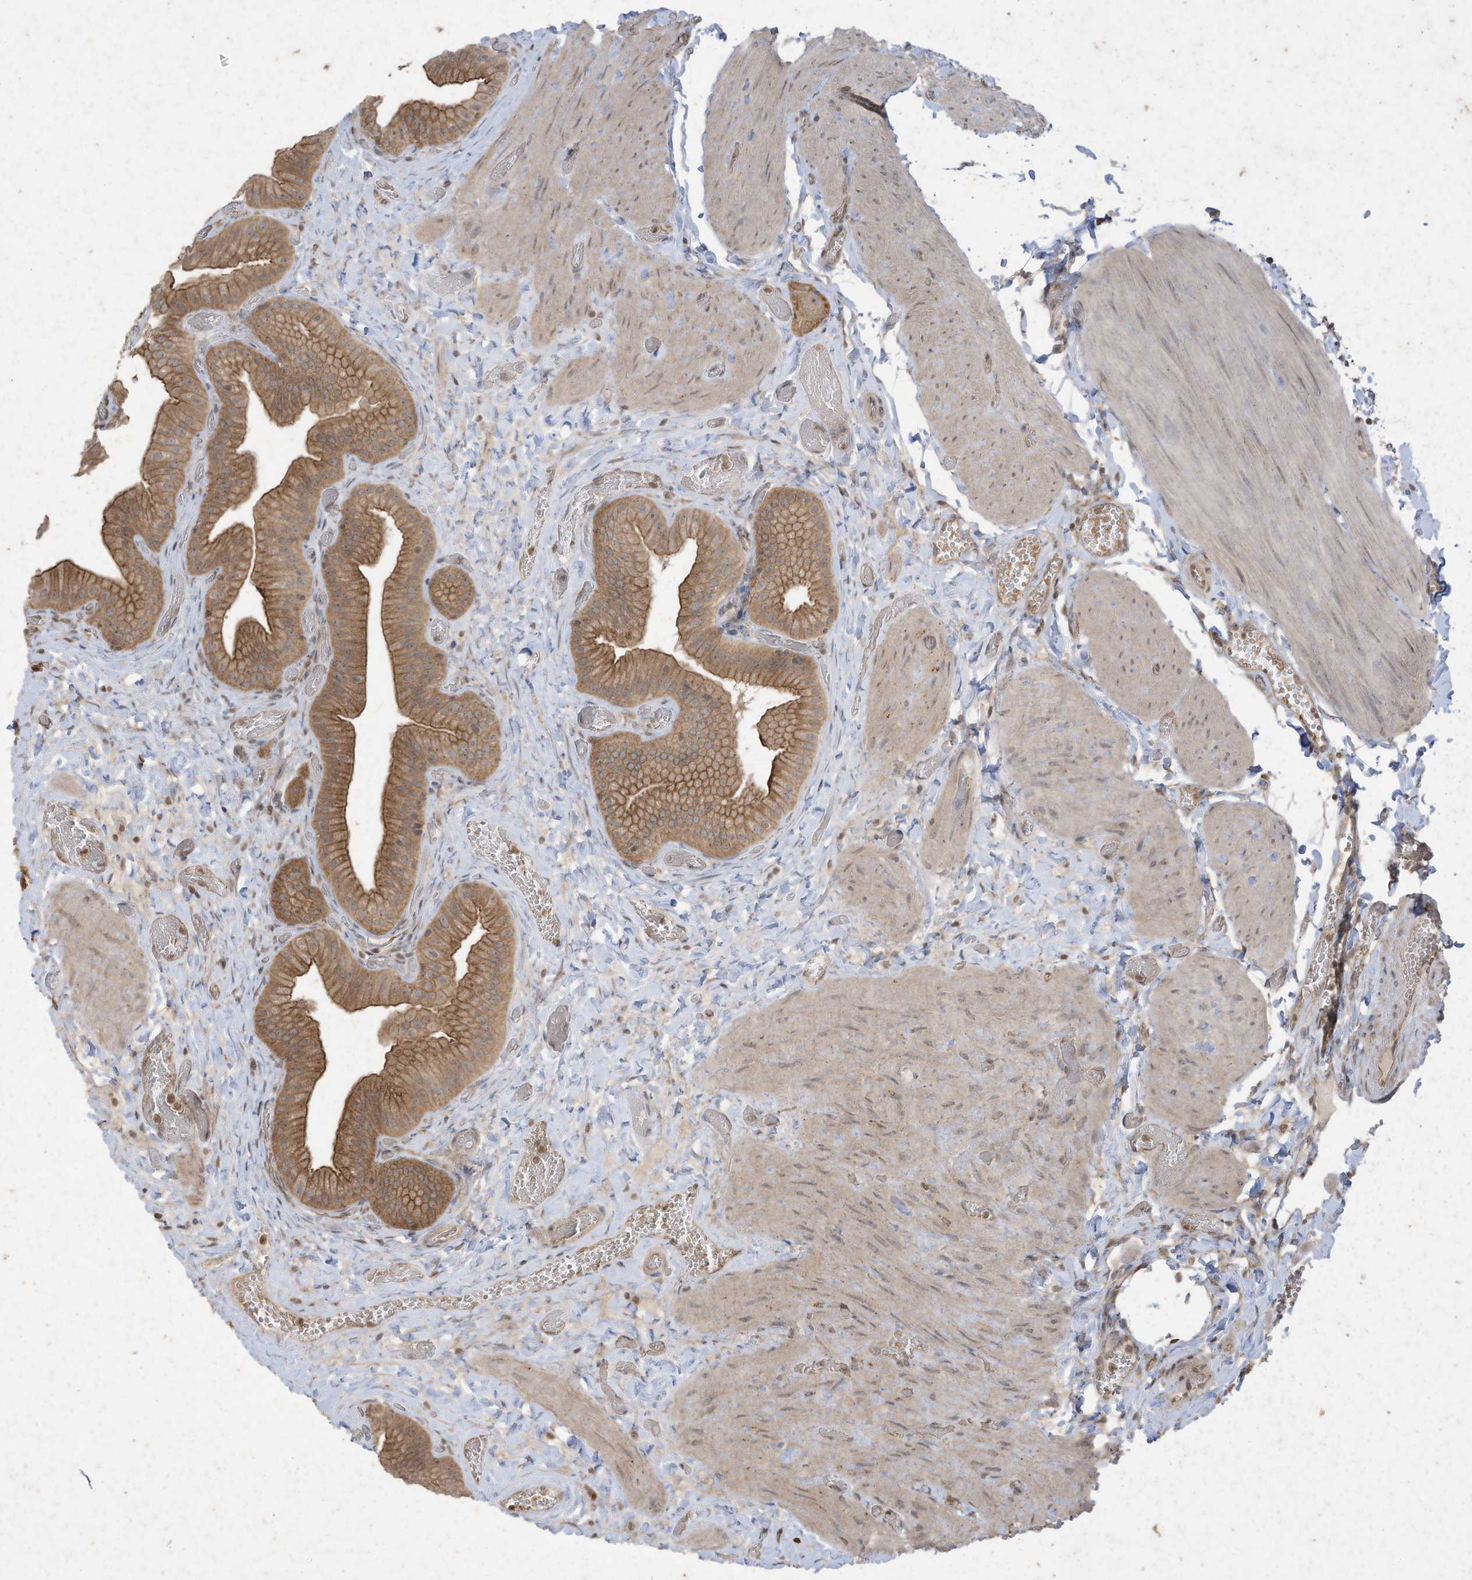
{"staining": {"intensity": "moderate", "quantity": ">75%", "location": "cytoplasmic/membranous"}, "tissue": "gallbladder", "cell_type": "Glandular cells", "image_type": "normal", "snomed": [{"axis": "morphology", "description": "Normal tissue, NOS"}, {"axis": "topography", "description": "Gallbladder"}], "caption": "Immunohistochemical staining of normal gallbladder exhibits medium levels of moderate cytoplasmic/membranous expression in approximately >75% of glandular cells.", "gene": "MATN2", "patient": {"sex": "female", "age": 64}}